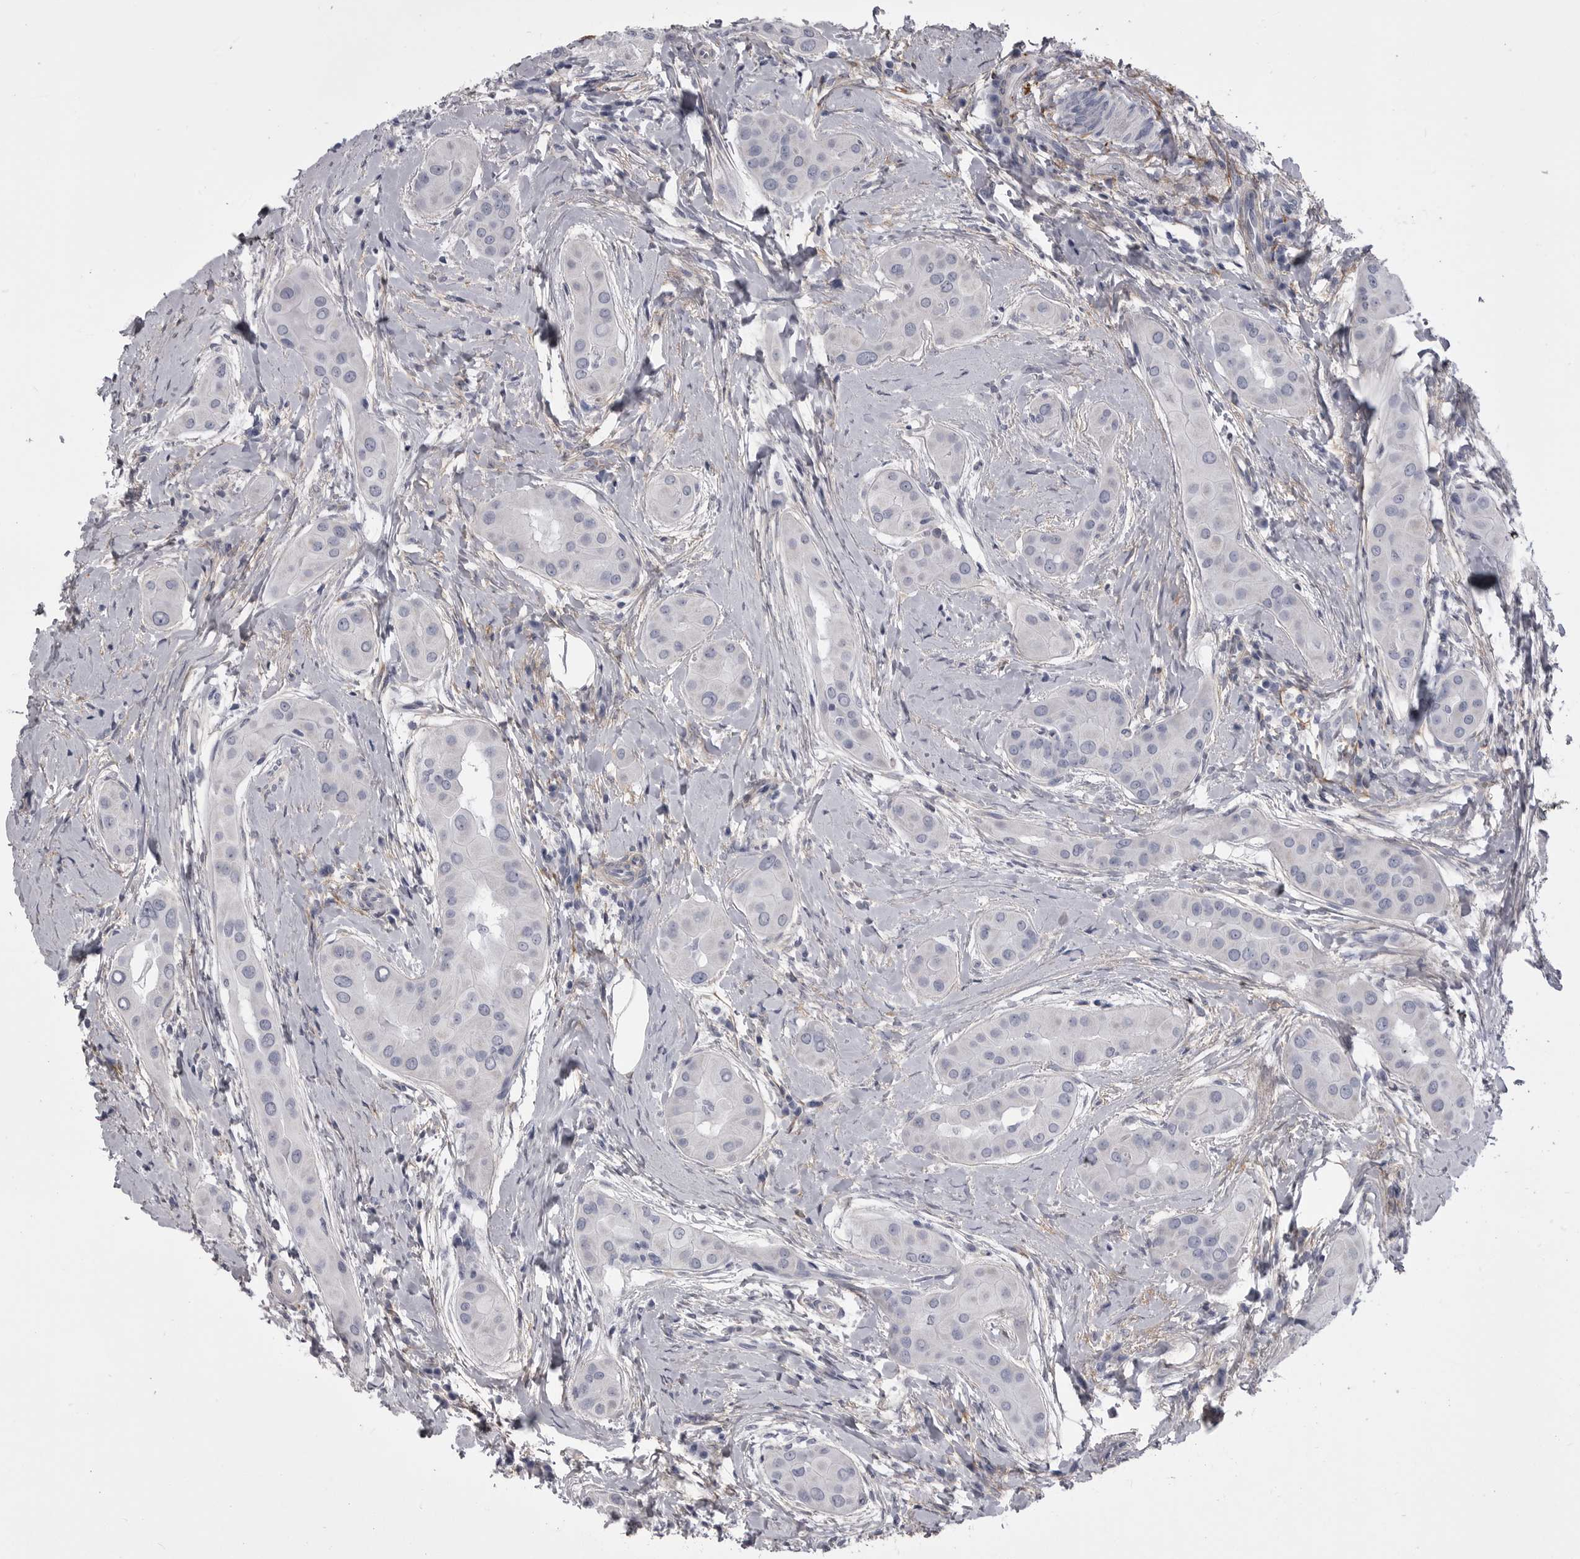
{"staining": {"intensity": "negative", "quantity": "none", "location": "none"}, "tissue": "thyroid cancer", "cell_type": "Tumor cells", "image_type": "cancer", "snomed": [{"axis": "morphology", "description": "Papillary adenocarcinoma, NOS"}, {"axis": "topography", "description": "Thyroid gland"}], "caption": "Photomicrograph shows no significant protein staining in tumor cells of thyroid cancer.", "gene": "ANK2", "patient": {"sex": "male", "age": 33}}